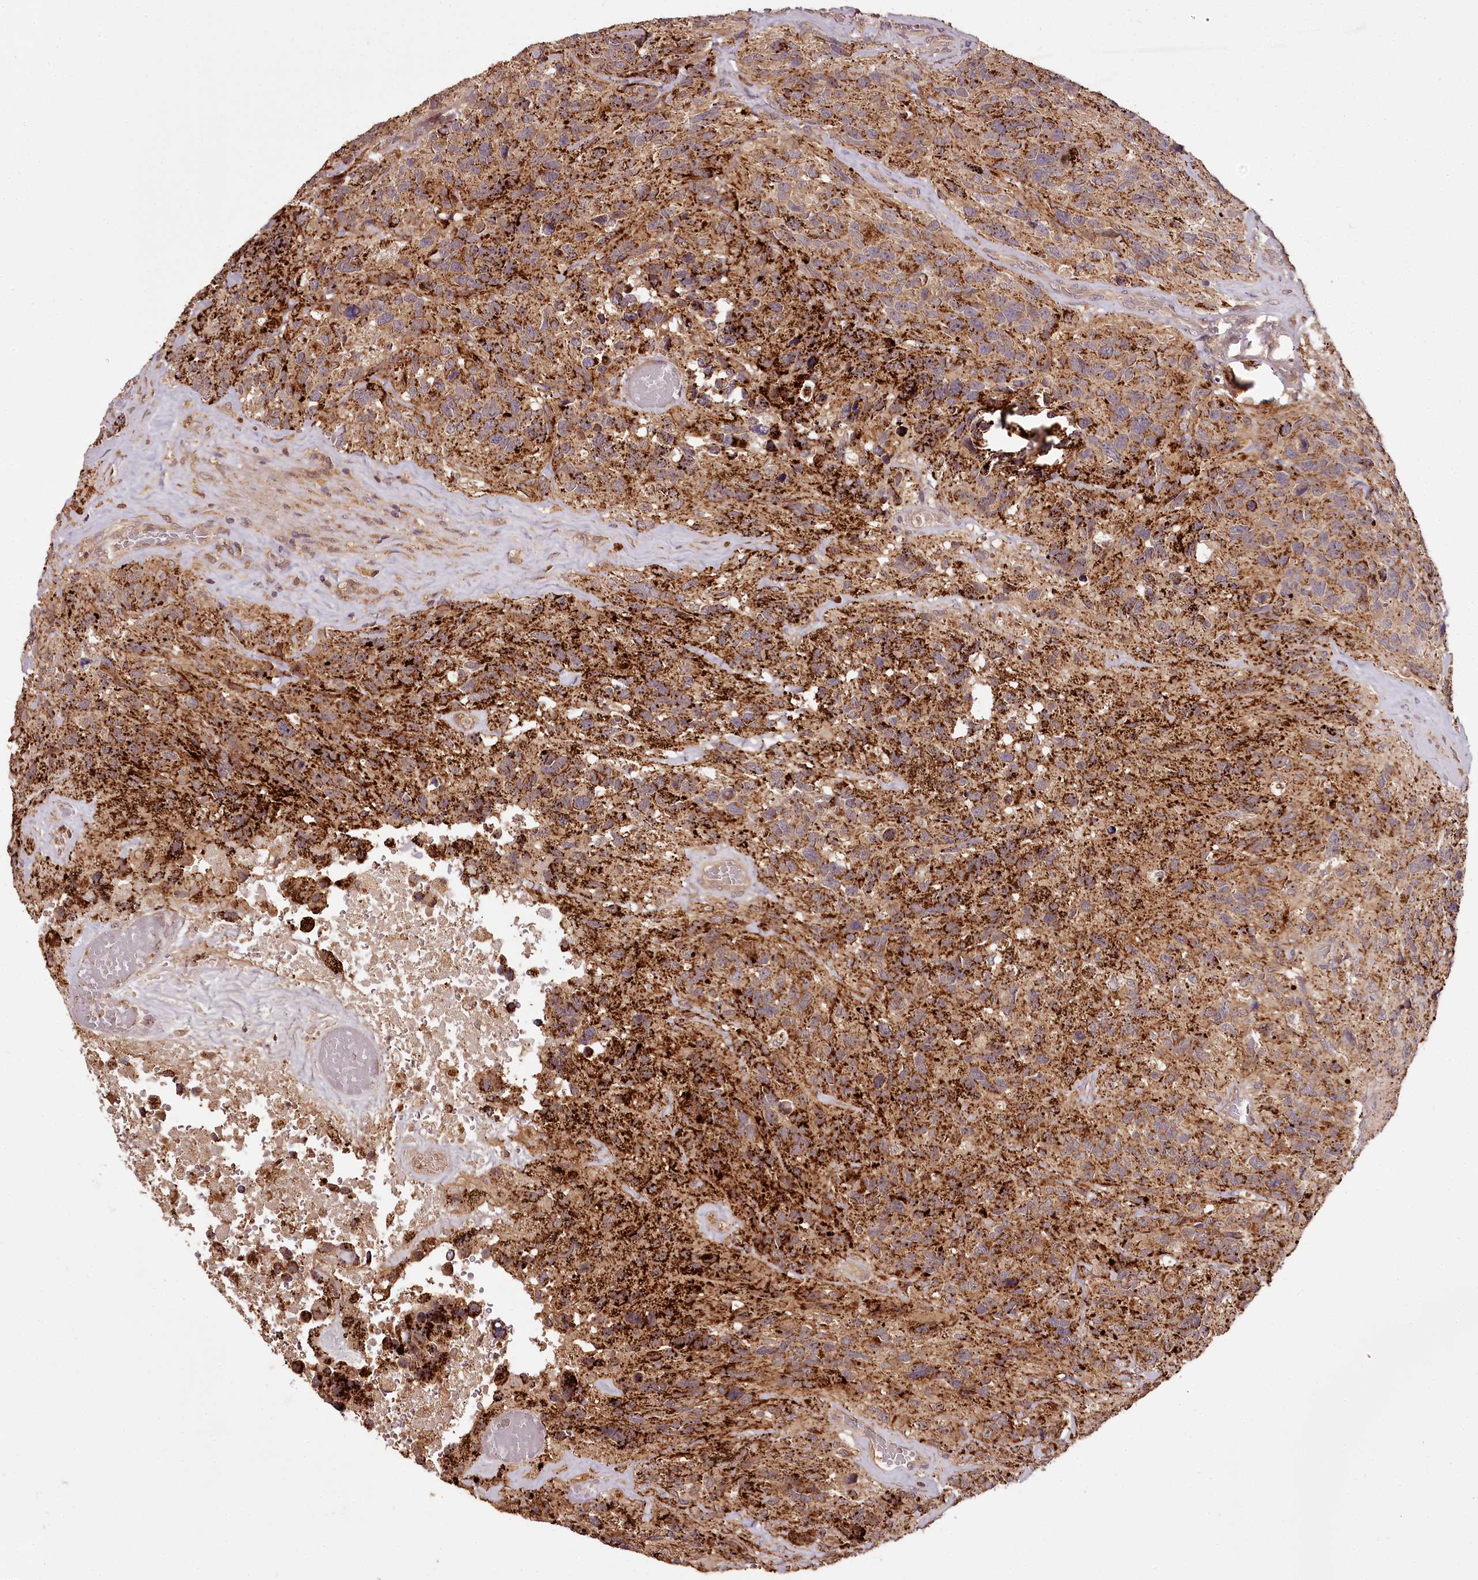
{"staining": {"intensity": "moderate", "quantity": ">75%", "location": "cytoplasmic/membranous"}, "tissue": "glioma", "cell_type": "Tumor cells", "image_type": "cancer", "snomed": [{"axis": "morphology", "description": "Glioma, malignant, High grade"}, {"axis": "topography", "description": "Brain"}], "caption": "IHC image of neoplastic tissue: glioma stained using IHC reveals medium levels of moderate protein expression localized specifically in the cytoplasmic/membranous of tumor cells, appearing as a cytoplasmic/membranous brown color.", "gene": "TTC12", "patient": {"sex": "male", "age": 69}}